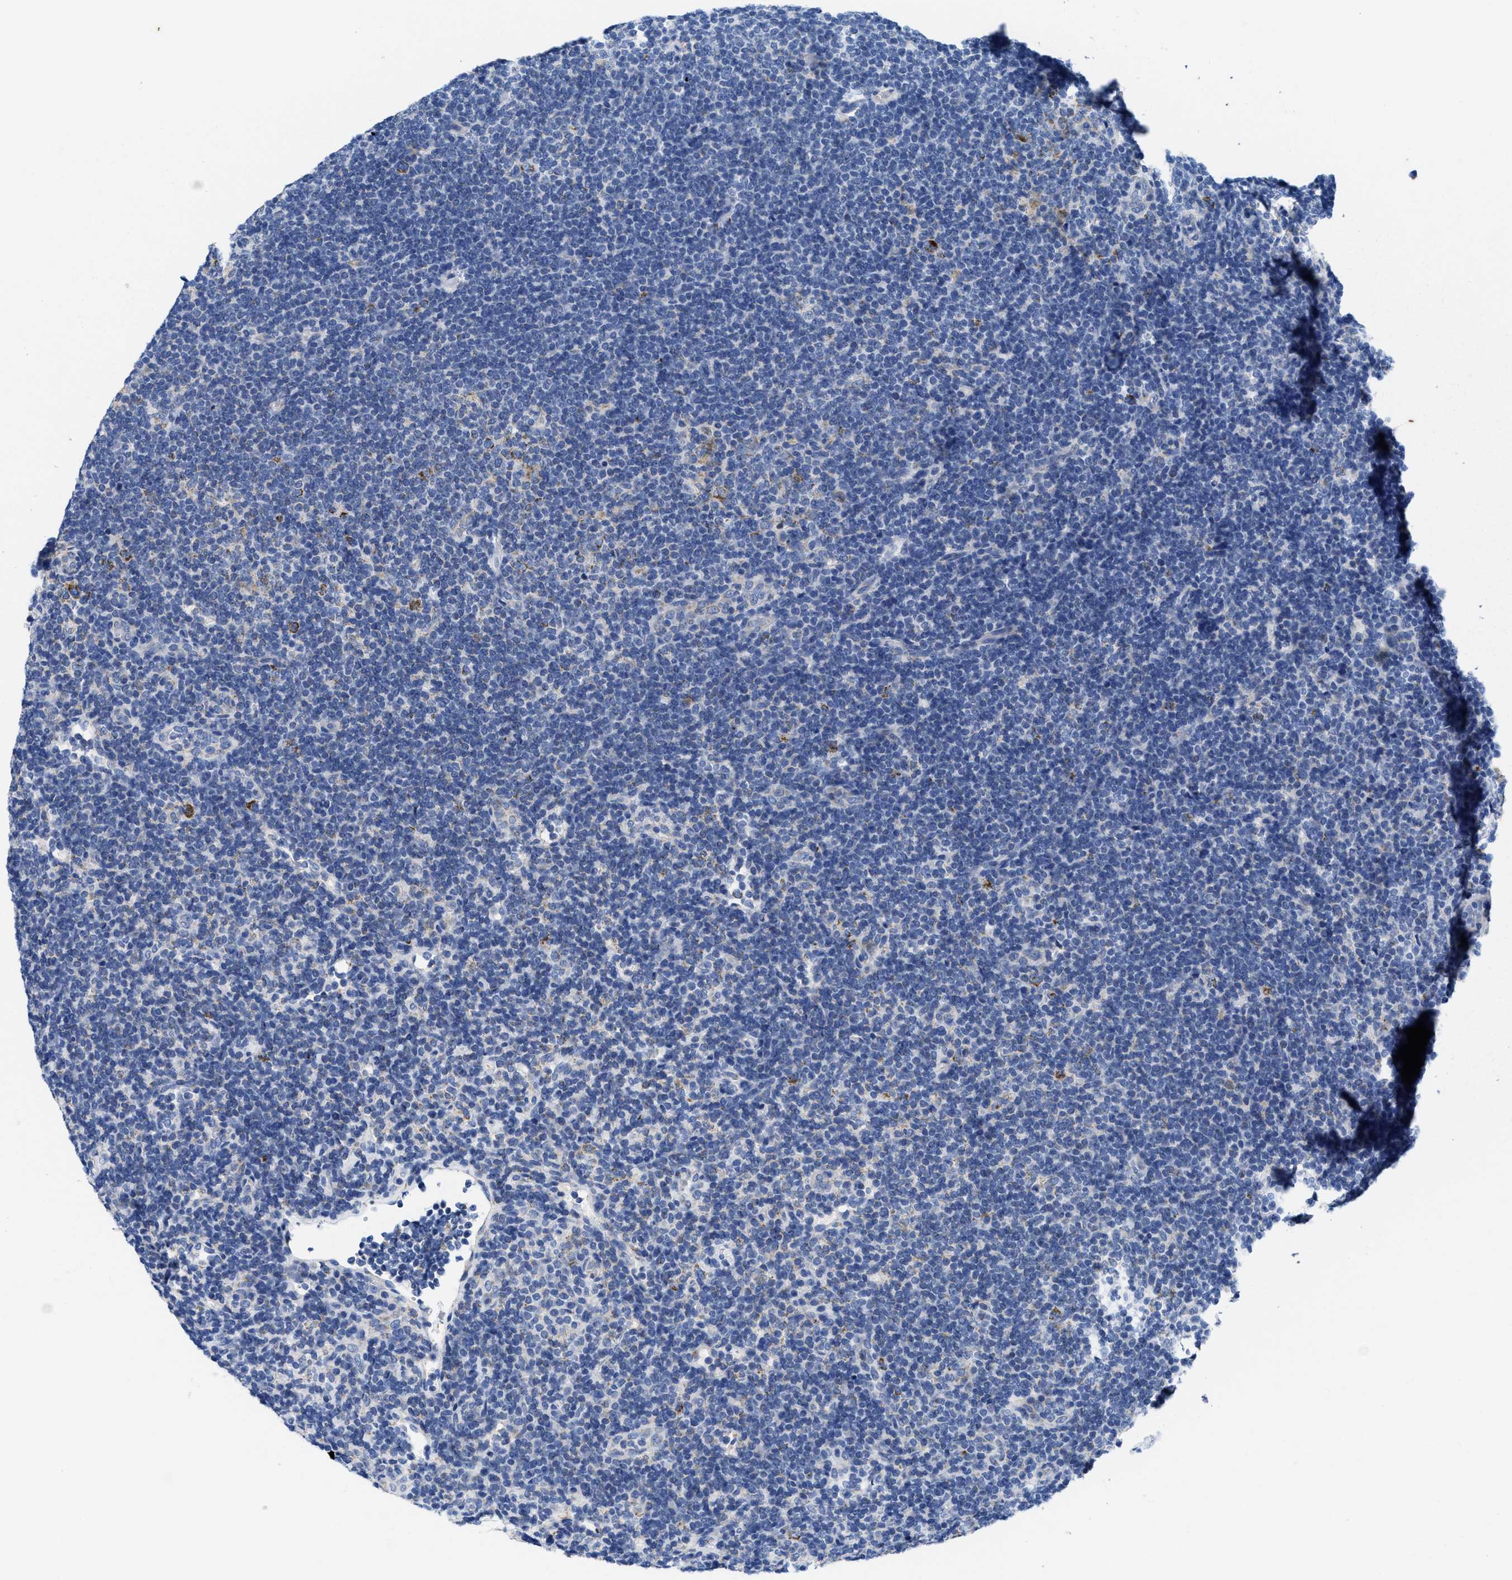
{"staining": {"intensity": "moderate", "quantity": ">75%", "location": "cytoplasmic/membranous"}, "tissue": "lymphoma", "cell_type": "Tumor cells", "image_type": "cancer", "snomed": [{"axis": "morphology", "description": "Hodgkin's disease, NOS"}, {"axis": "topography", "description": "Lymph node"}], "caption": "A brown stain shows moderate cytoplasmic/membranous staining of a protein in lymphoma tumor cells.", "gene": "TBRG4", "patient": {"sex": "female", "age": 57}}